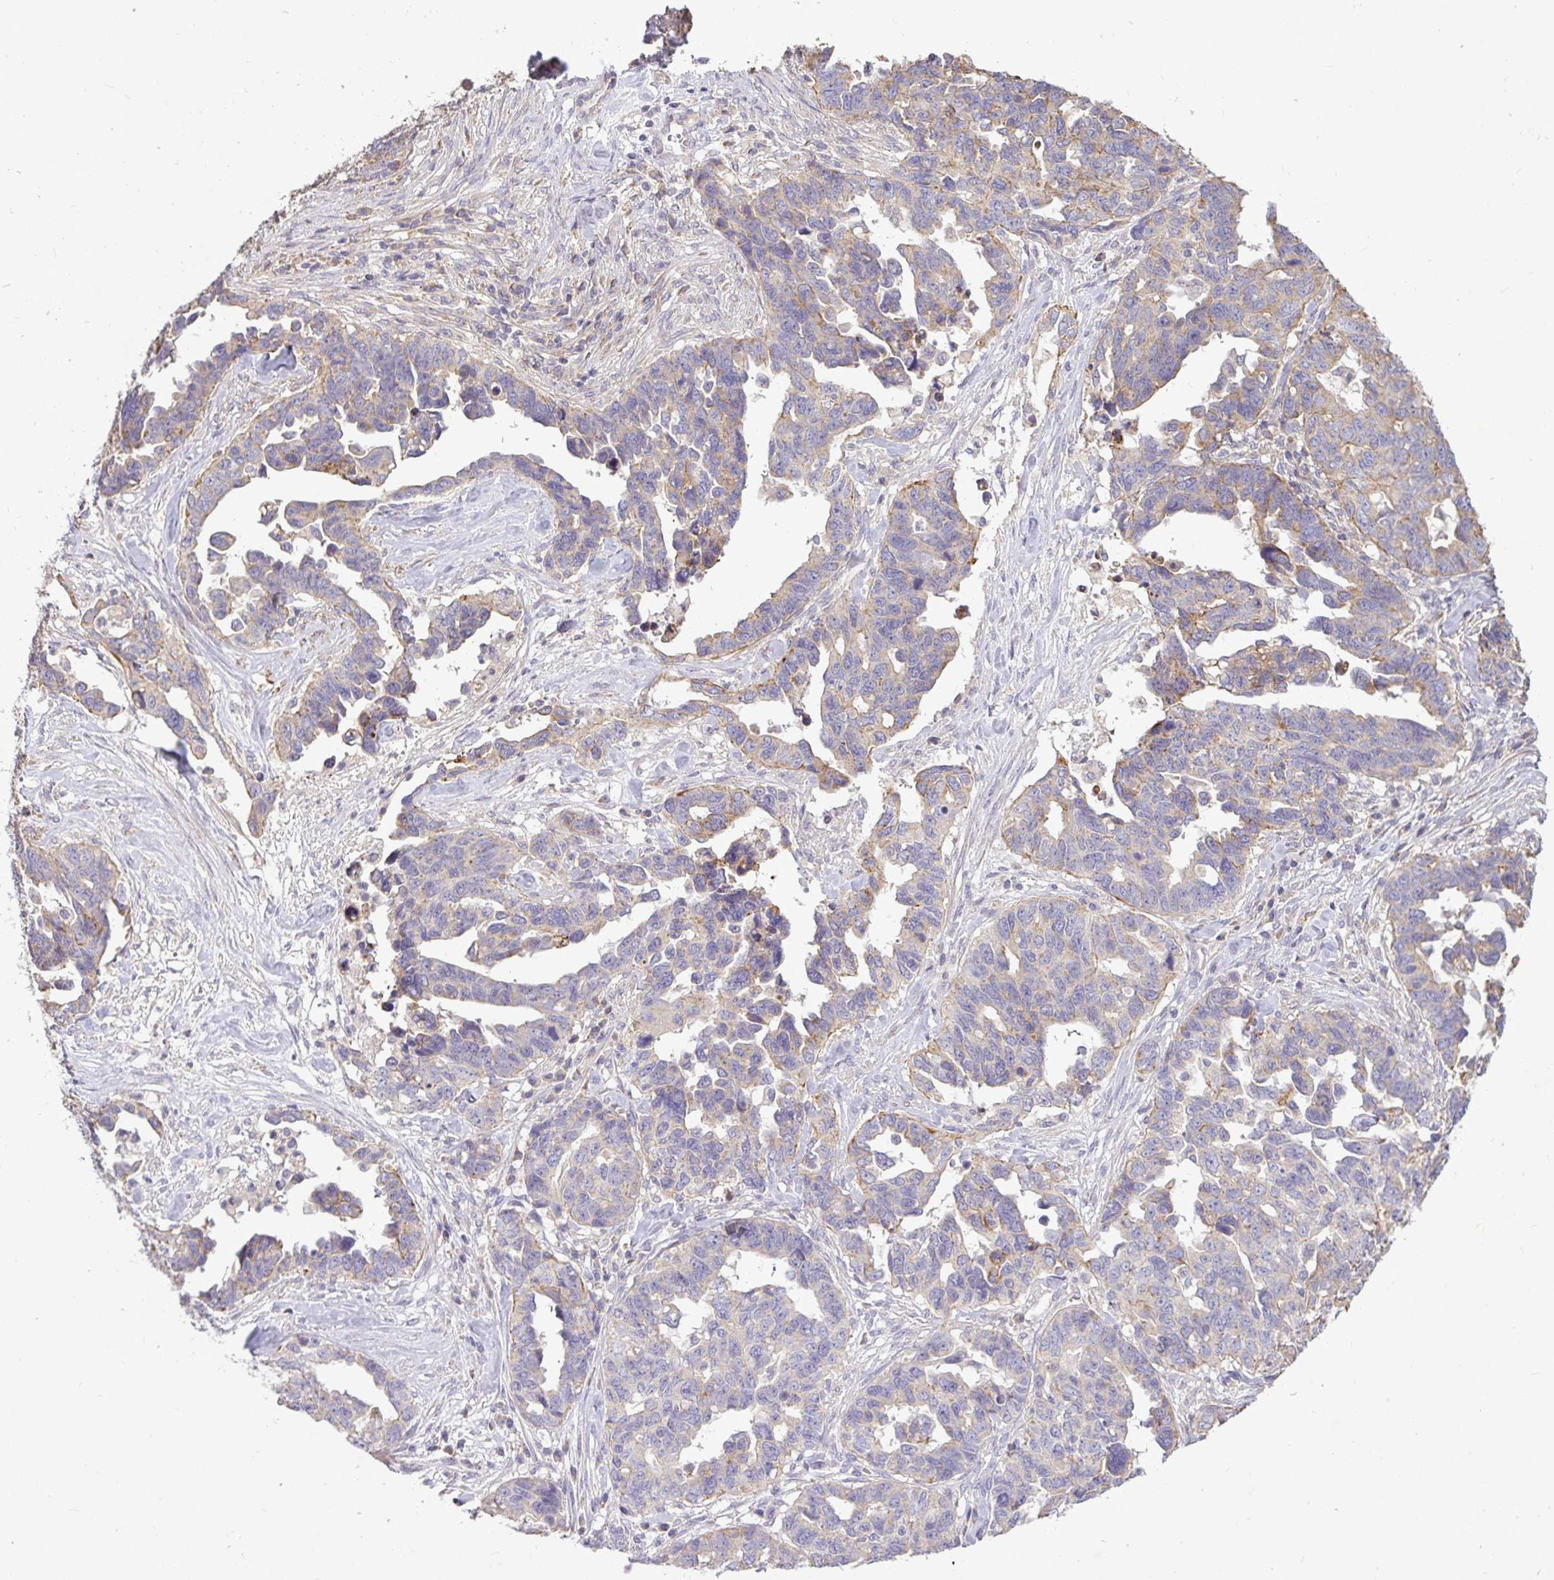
{"staining": {"intensity": "moderate", "quantity": "<25%", "location": "cytoplasmic/membranous"}, "tissue": "ovarian cancer", "cell_type": "Tumor cells", "image_type": "cancer", "snomed": [{"axis": "morphology", "description": "Cystadenocarcinoma, serous, NOS"}, {"axis": "topography", "description": "Ovary"}], "caption": "This photomicrograph reveals ovarian cancer stained with IHC to label a protein in brown. The cytoplasmic/membranous of tumor cells show moderate positivity for the protein. Nuclei are counter-stained blue.", "gene": "STRIP1", "patient": {"sex": "female", "age": 69}}